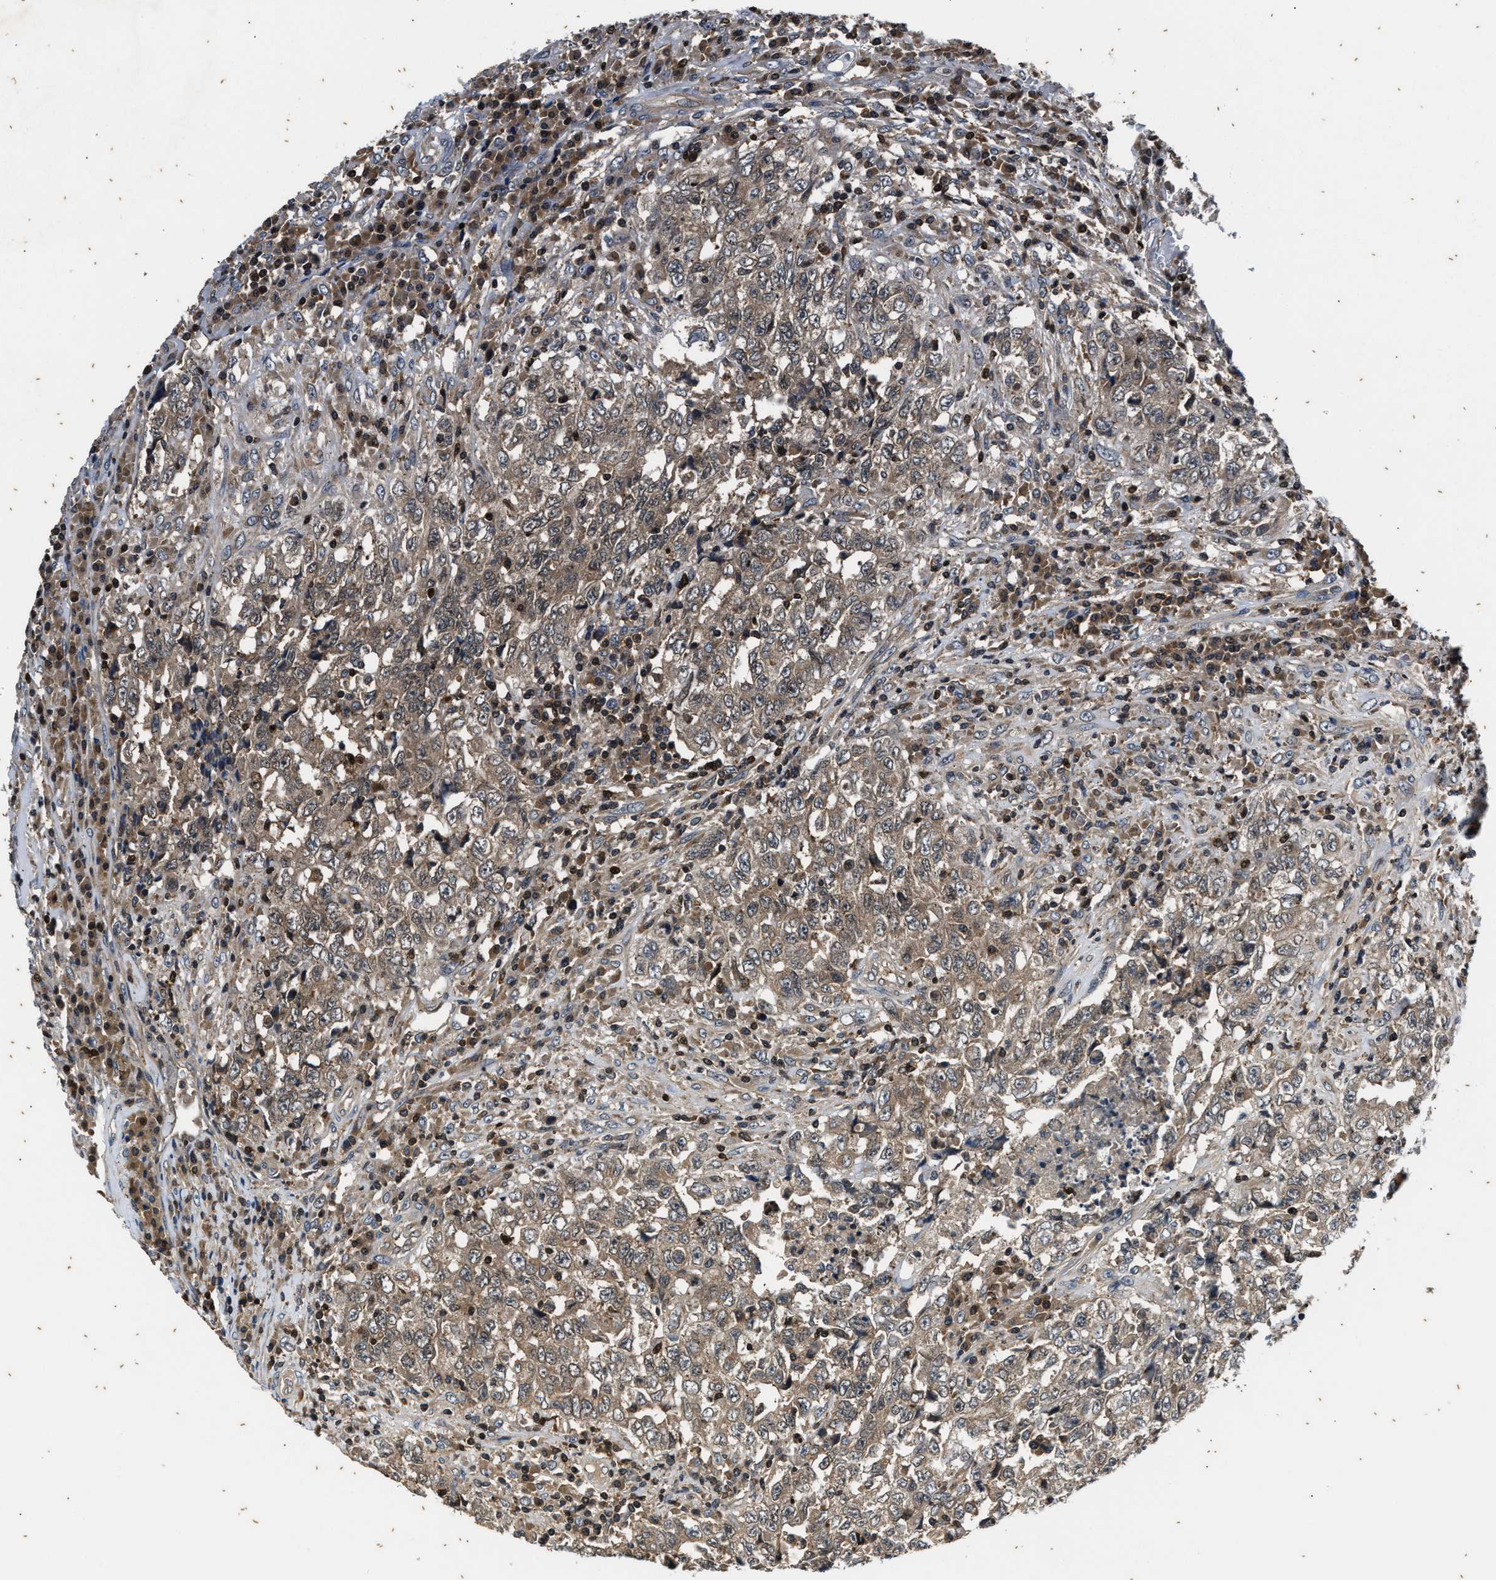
{"staining": {"intensity": "weak", "quantity": ">75%", "location": "cytoplasmic/membranous"}, "tissue": "testis cancer", "cell_type": "Tumor cells", "image_type": "cancer", "snomed": [{"axis": "morphology", "description": "Necrosis, NOS"}, {"axis": "morphology", "description": "Carcinoma, Embryonal, NOS"}, {"axis": "topography", "description": "Testis"}], "caption": "Testis embryonal carcinoma stained with DAB (3,3'-diaminobenzidine) IHC exhibits low levels of weak cytoplasmic/membranous positivity in about >75% of tumor cells.", "gene": "PTPN7", "patient": {"sex": "male", "age": 19}}